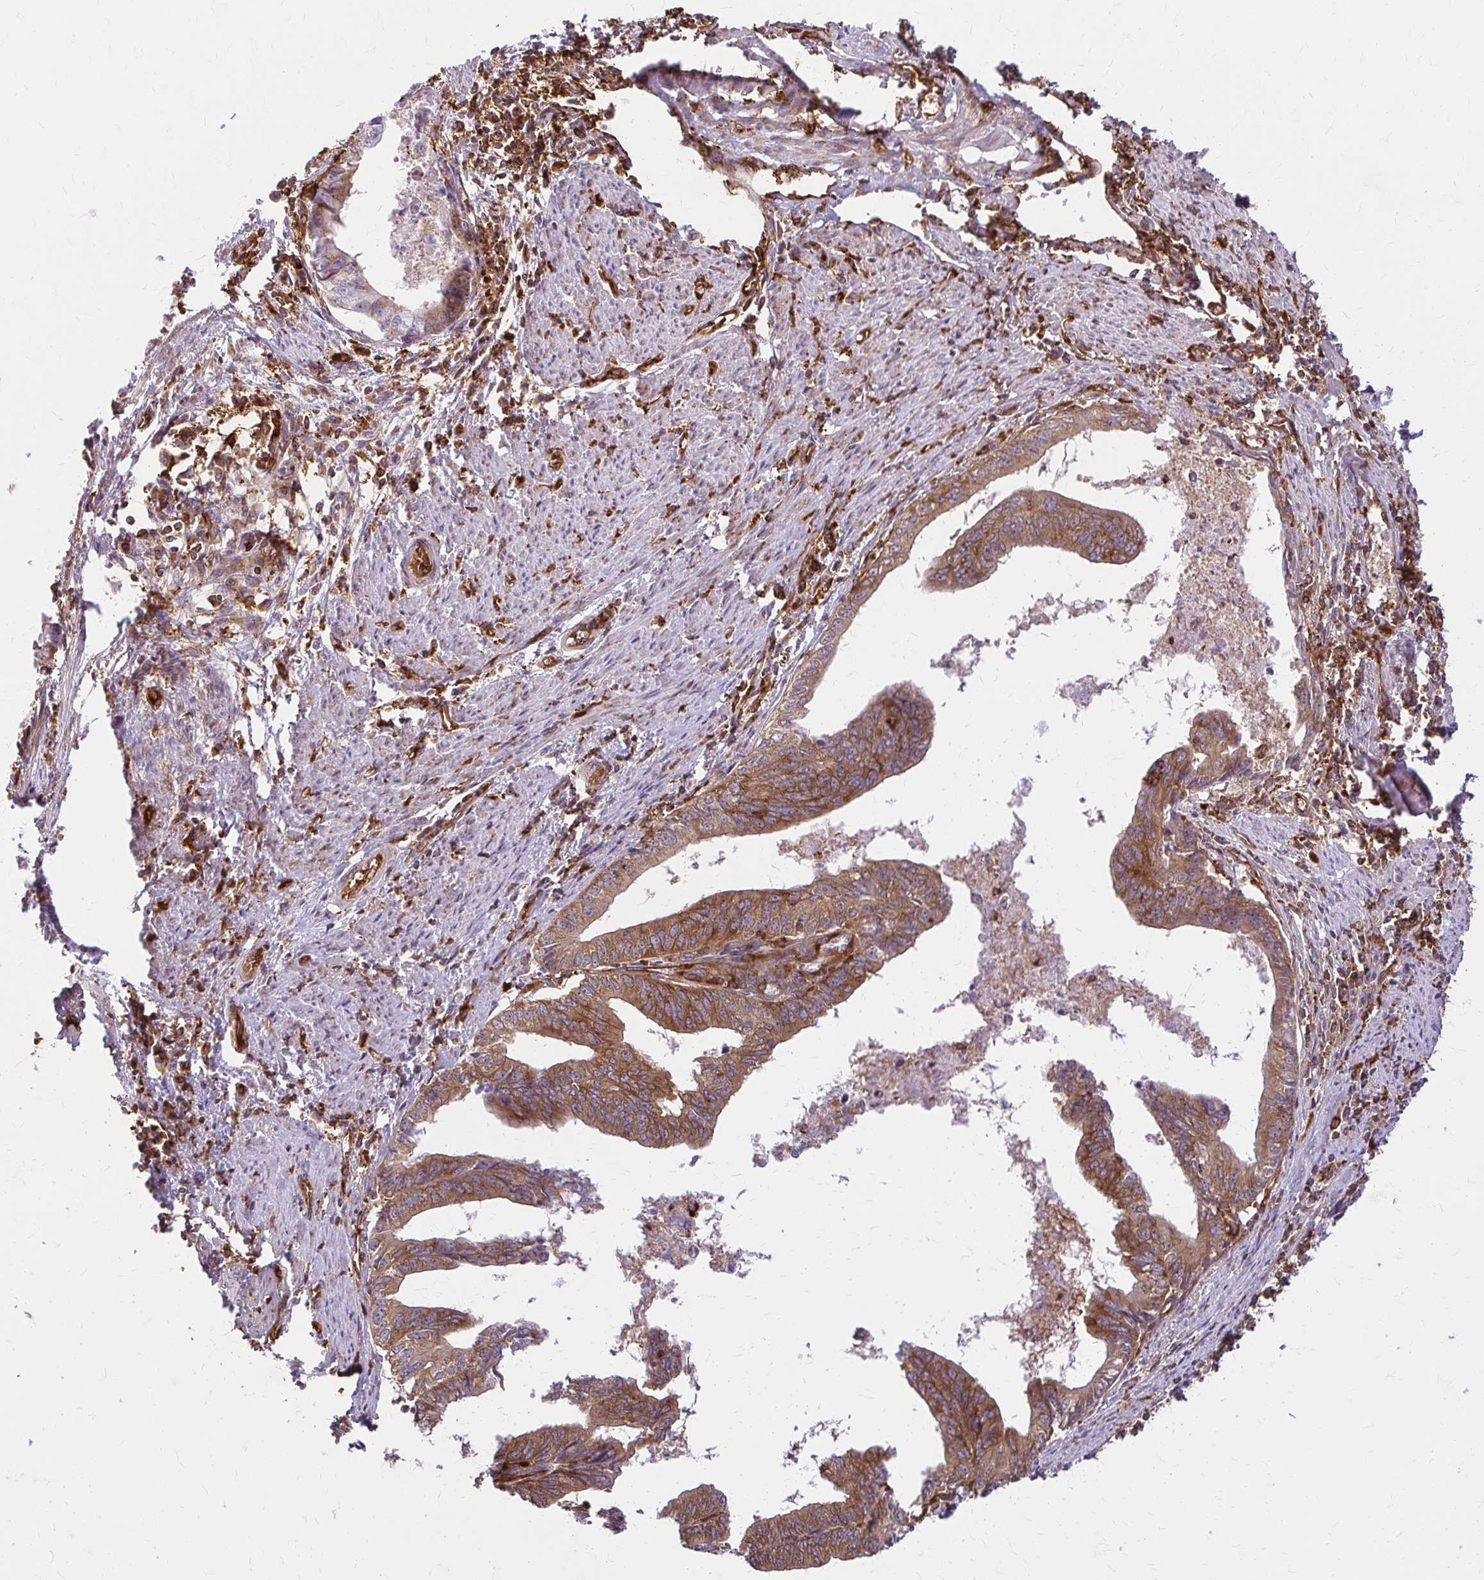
{"staining": {"intensity": "moderate", "quantity": ">75%", "location": "cytoplasmic/membranous"}, "tissue": "endometrial cancer", "cell_type": "Tumor cells", "image_type": "cancer", "snomed": [{"axis": "morphology", "description": "Adenocarcinoma, NOS"}, {"axis": "topography", "description": "Endometrium"}], "caption": "Immunohistochemical staining of human endometrial cancer displays medium levels of moderate cytoplasmic/membranous protein positivity in approximately >75% of tumor cells.", "gene": "WASF2", "patient": {"sex": "female", "age": 65}}